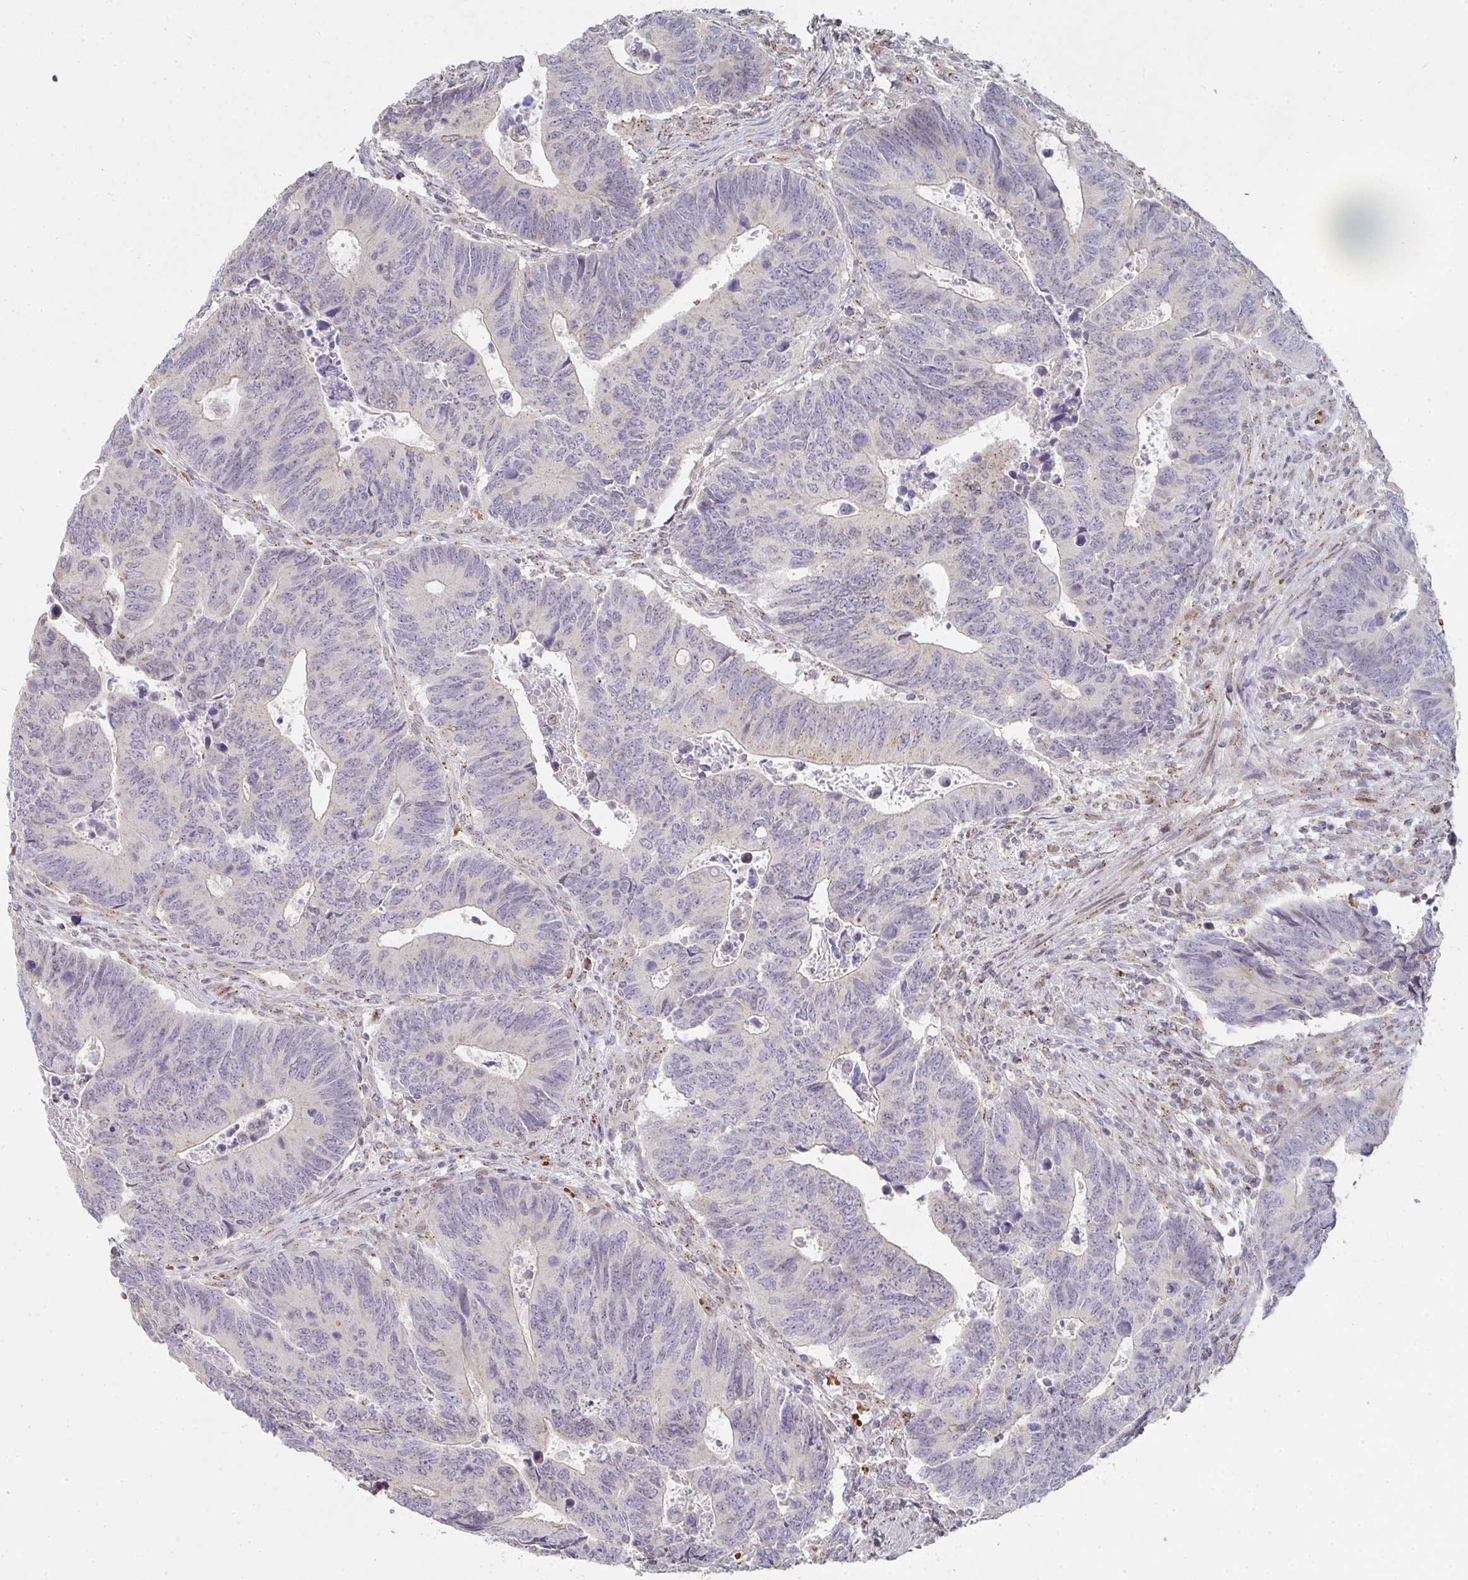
{"staining": {"intensity": "moderate", "quantity": "<25%", "location": "cytoplasmic/membranous"}, "tissue": "colorectal cancer", "cell_type": "Tumor cells", "image_type": "cancer", "snomed": [{"axis": "morphology", "description": "Adenocarcinoma, NOS"}, {"axis": "topography", "description": "Colon"}], "caption": "A brown stain shows moderate cytoplasmic/membranous positivity of a protein in human colorectal cancer (adenocarcinoma) tumor cells.", "gene": "ZNF526", "patient": {"sex": "male", "age": 87}}